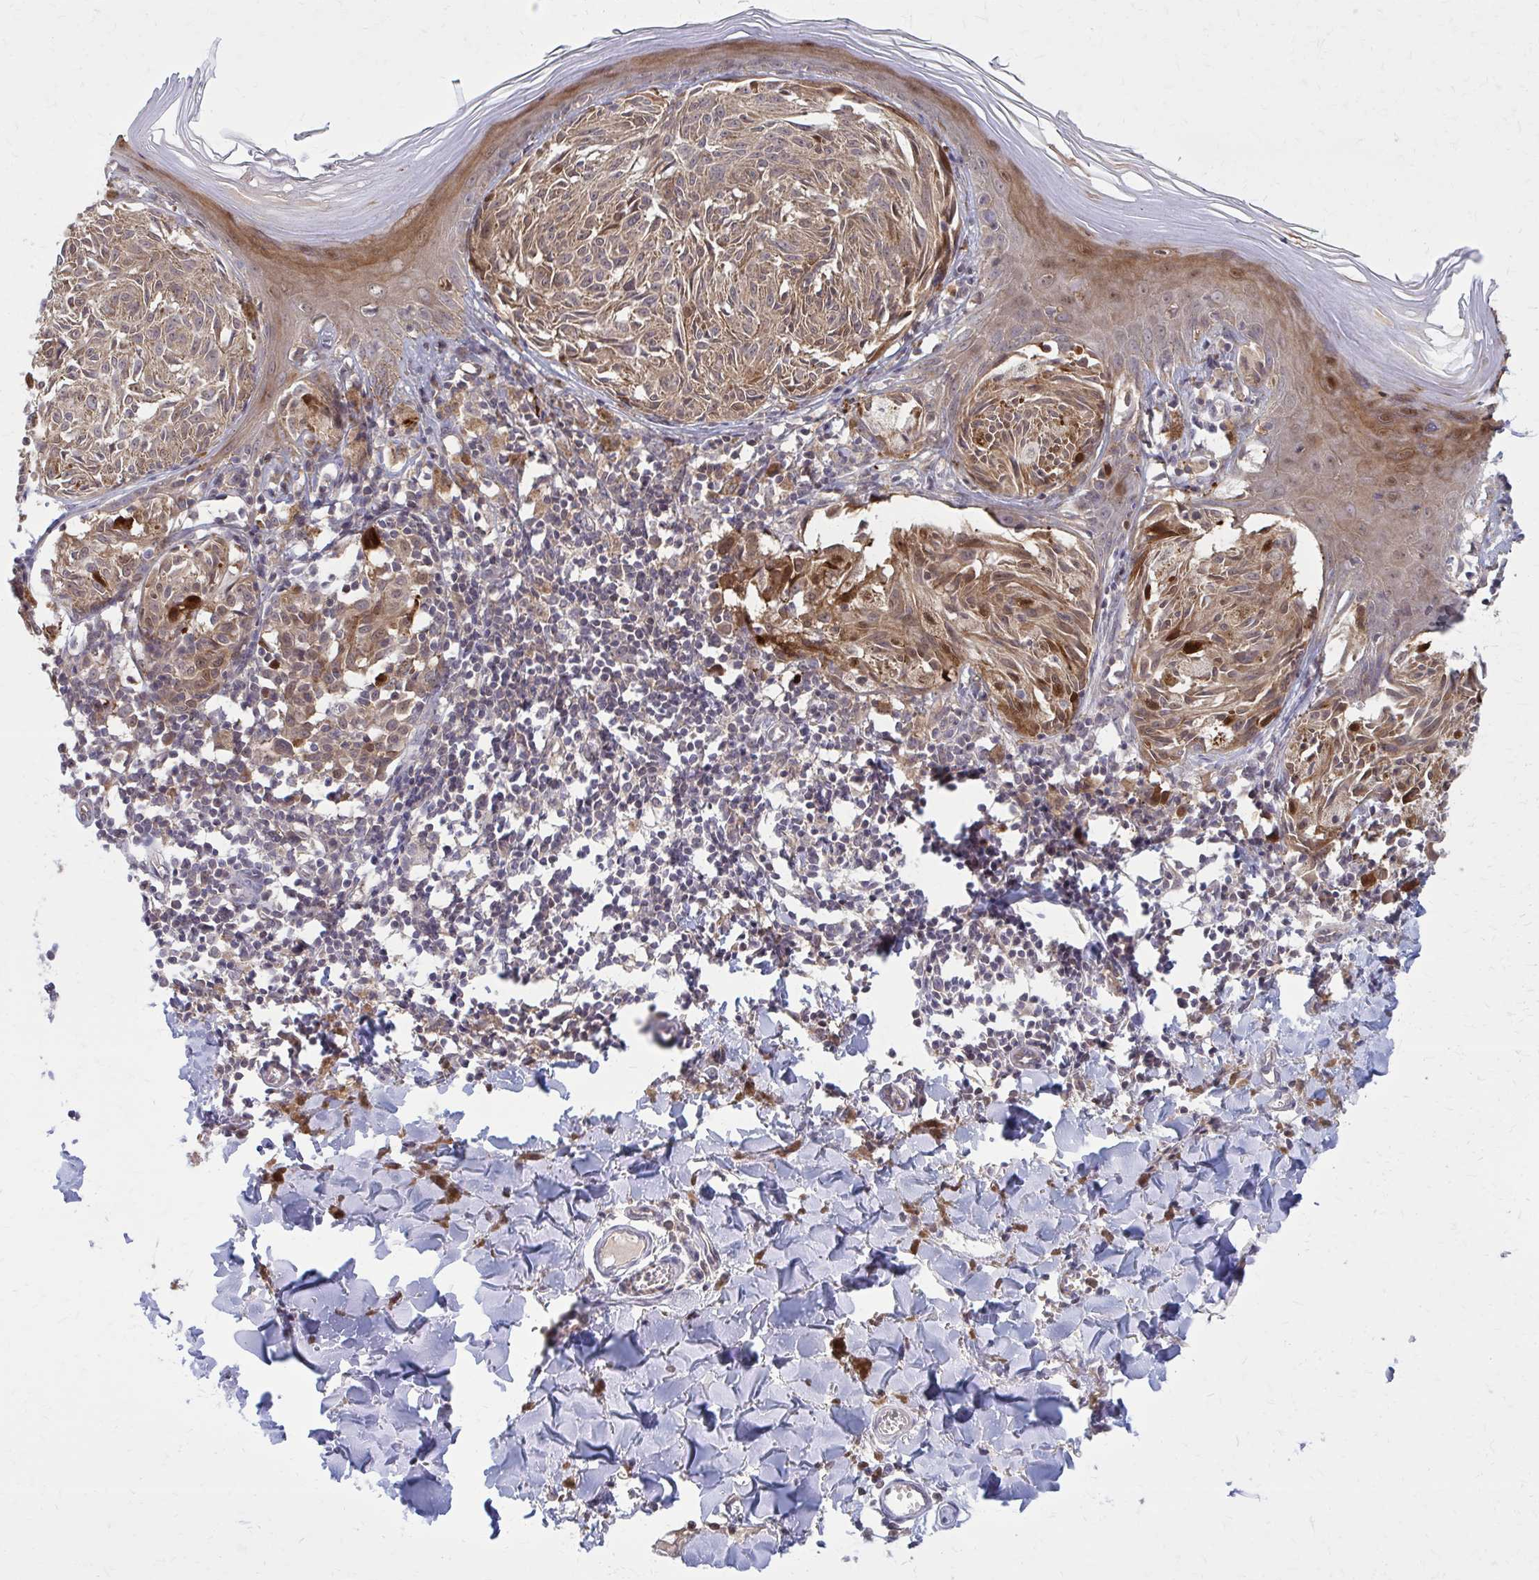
{"staining": {"intensity": "moderate", "quantity": ">75%", "location": "cytoplasmic/membranous"}, "tissue": "melanoma", "cell_type": "Tumor cells", "image_type": "cancer", "snomed": [{"axis": "morphology", "description": "Malignant melanoma, NOS"}, {"axis": "topography", "description": "Skin"}], "caption": "Protein expression analysis of melanoma displays moderate cytoplasmic/membranous staining in about >75% of tumor cells.", "gene": "DBI", "patient": {"sex": "female", "age": 38}}